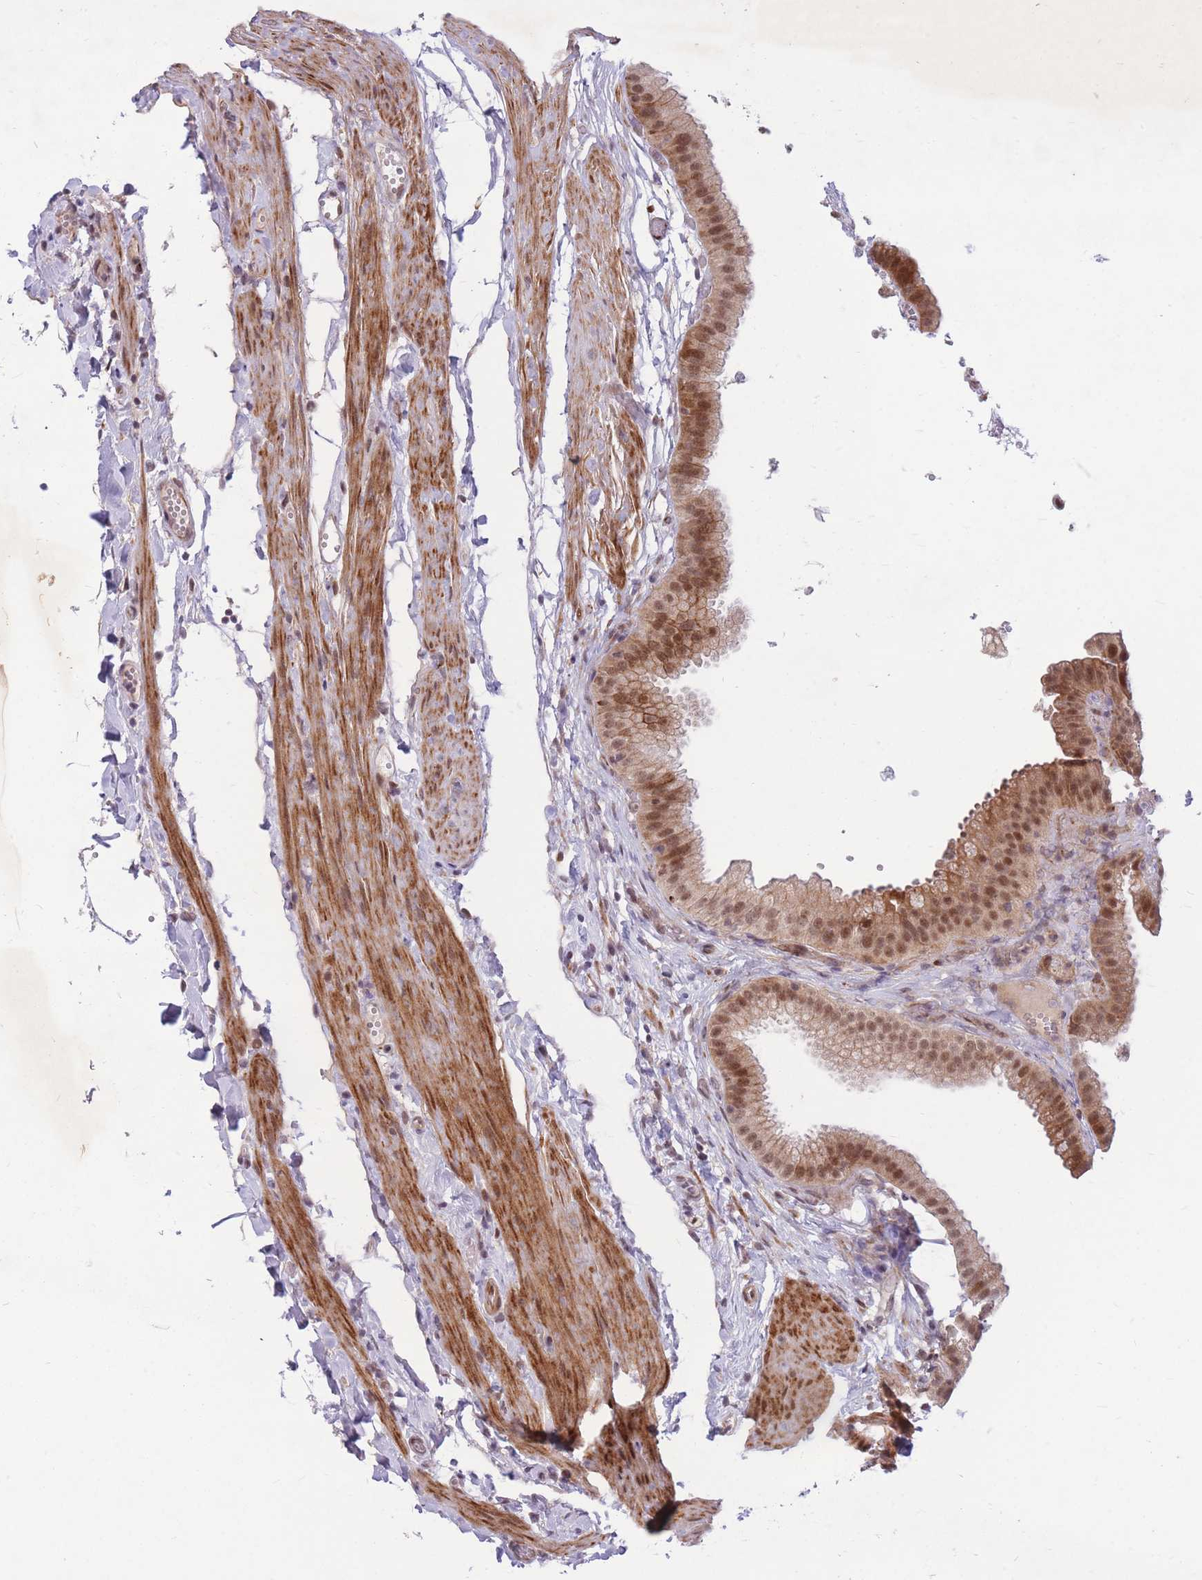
{"staining": {"intensity": "moderate", "quantity": ">75%", "location": "cytoplasmic/membranous,nuclear"}, "tissue": "gallbladder", "cell_type": "Glandular cells", "image_type": "normal", "snomed": [{"axis": "morphology", "description": "Normal tissue, NOS"}, {"axis": "topography", "description": "Gallbladder"}], "caption": "A micrograph showing moderate cytoplasmic/membranous,nuclear staining in about >75% of glandular cells in benign gallbladder, as visualized by brown immunohistochemical staining.", "gene": "ERCC2", "patient": {"sex": "female", "age": 61}}